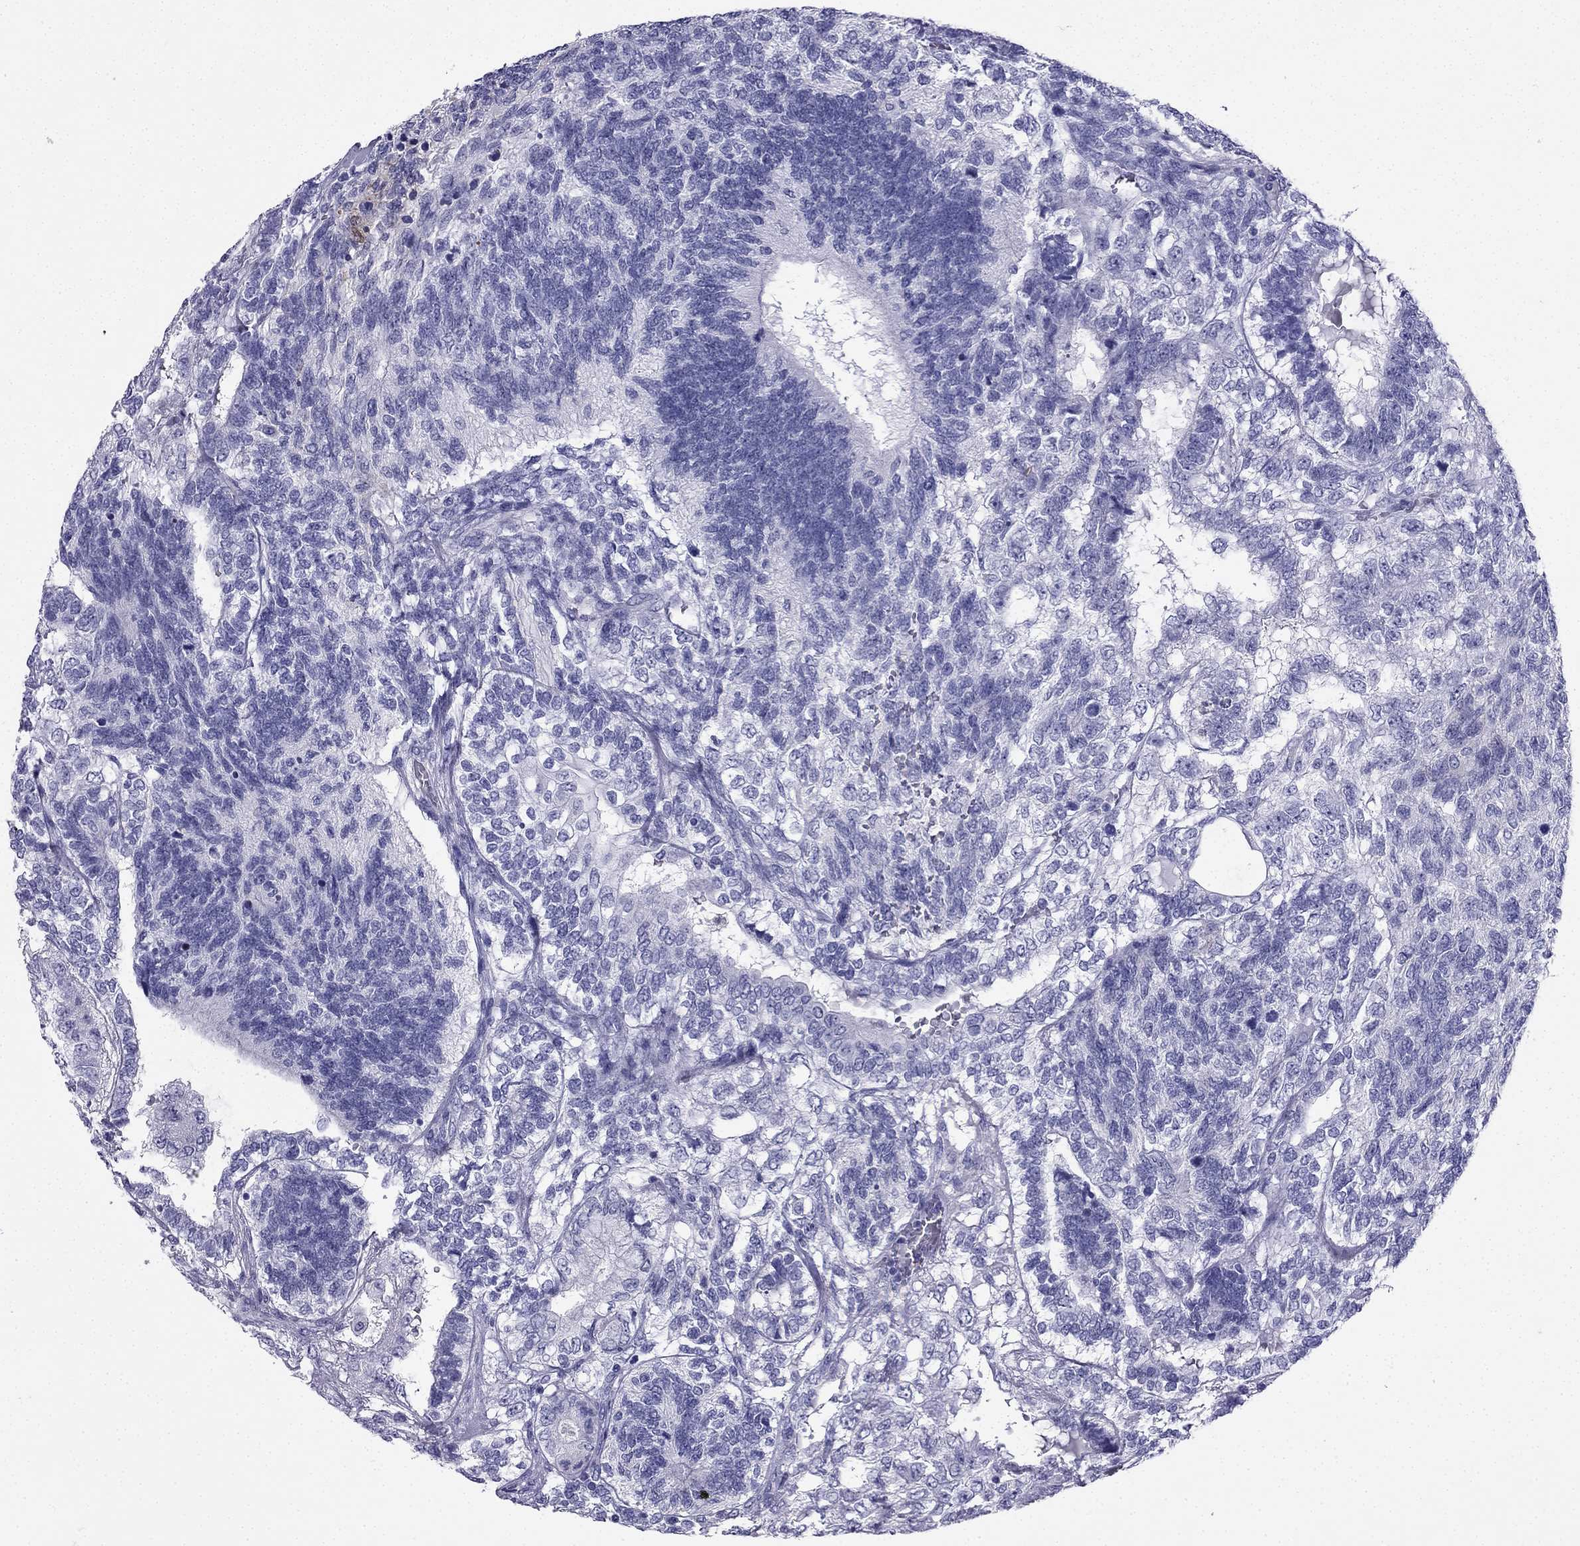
{"staining": {"intensity": "negative", "quantity": "none", "location": "none"}, "tissue": "testis cancer", "cell_type": "Tumor cells", "image_type": "cancer", "snomed": [{"axis": "morphology", "description": "Seminoma, NOS"}, {"axis": "morphology", "description": "Carcinoma, Embryonal, NOS"}, {"axis": "topography", "description": "Testis"}], "caption": "Immunohistochemistry (IHC) micrograph of embryonal carcinoma (testis) stained for a protein (brown), which displays no expression in tumor cells. The staining was performed using DAB (3,3'-diaminobenzidine) to visualize the protein expression in brown, while the nuclei were stained in blue with hematoxylin (Magnification: 20x).", "gene": "SLC18A2", "patient": {"sex": "male", "age": 41}}